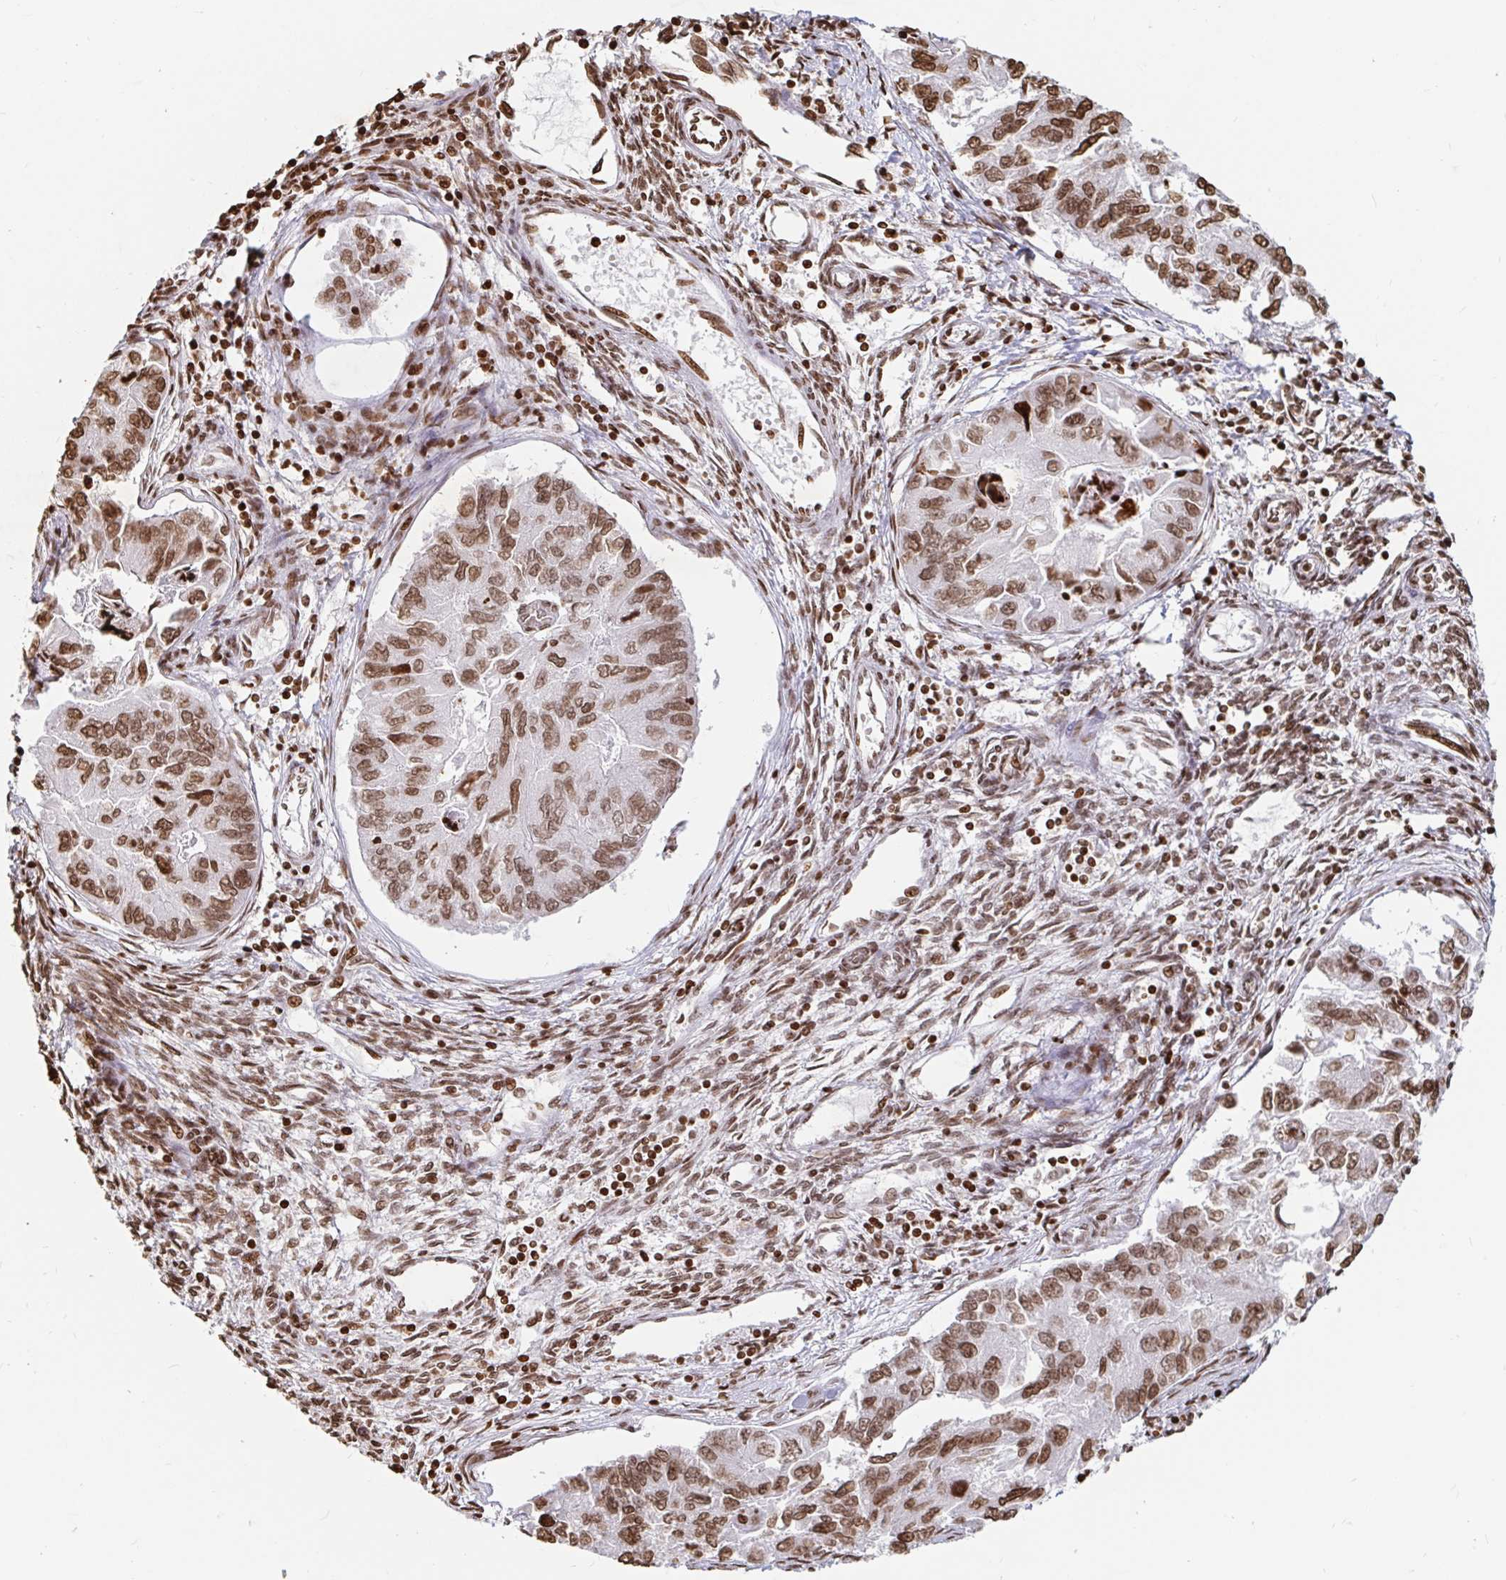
{"staining": {"intensity": "moderate", "quantity": ">75%", "location": "nuclear"}, "tissue": "endometrial cancer", "cell_type": "Tumor cells", "image_type": "cancer", "snomed": [{"axis": "morphology", "description": "Carcinoma, NOS"}, {"axis": "topography", "description": "Uterus"}], "caption": "Brown immunohistochemical staining in human endometrial cancer (carcinoma) shows moderate nuclear positivity in about >75% of tumor cells.", "gene": "H2BC5", "patient": {"sex": "female", "age": 76}}